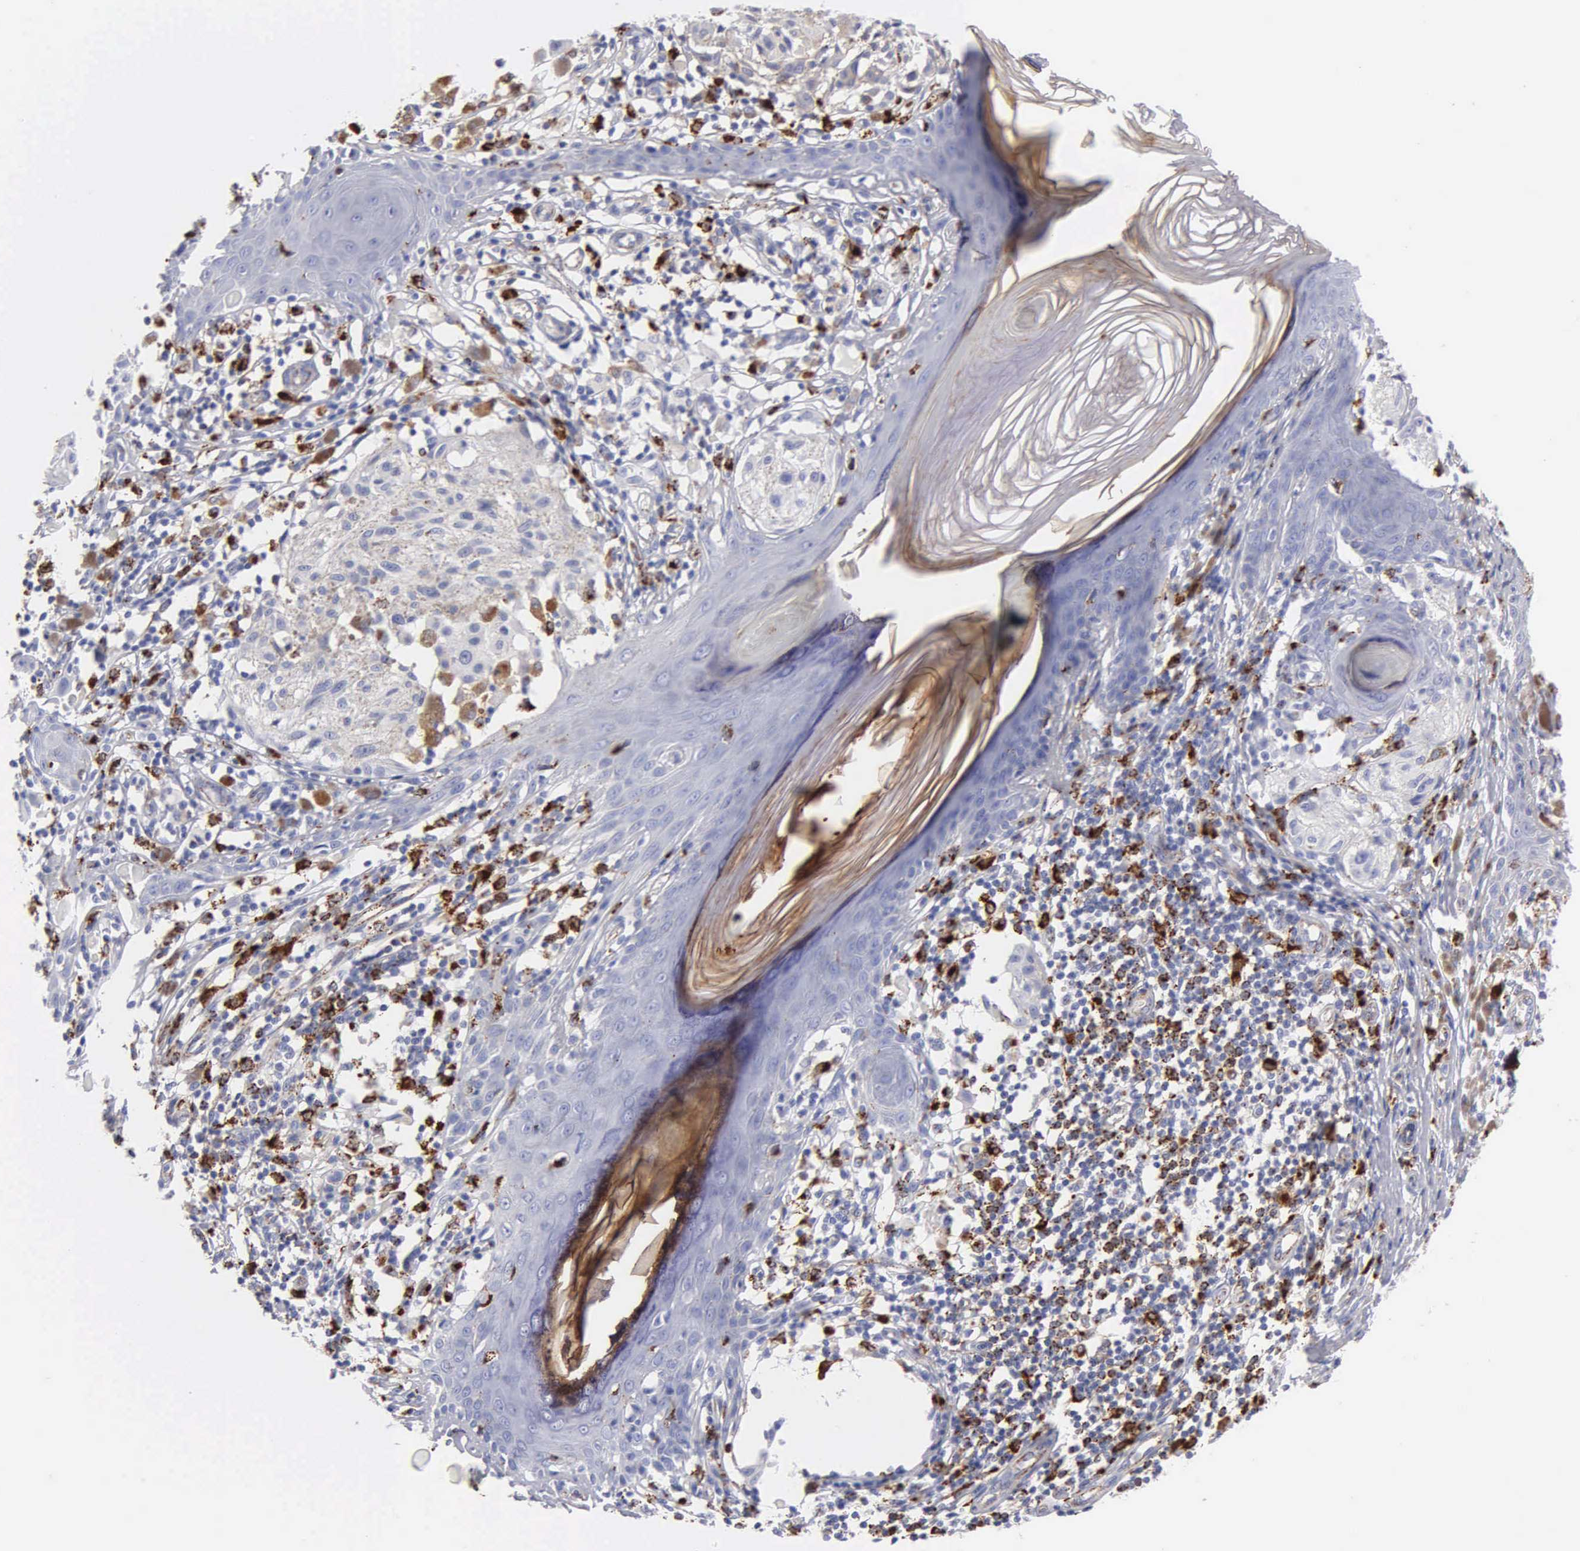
{"staining": {"intensity": "weak", "quantity": "25%-75%", "location": "cytoplasmic/membranous"}, "tissue": "melanoma", "cell_type": "Tumor cells", "image_type": "cancer", "snomed": [{"axis": "morphology", "description": "Malignant melanoma, NOS"}, {"axis": "topography", "description": "Skin"}], "caption": "The immunohistochemical stain highlights weak cytoplasmic/membranous staining in tumor cells of malignant melanoma tissue.", "gene": "CTSH", "patient": {"sex": "male", "age": 36}}